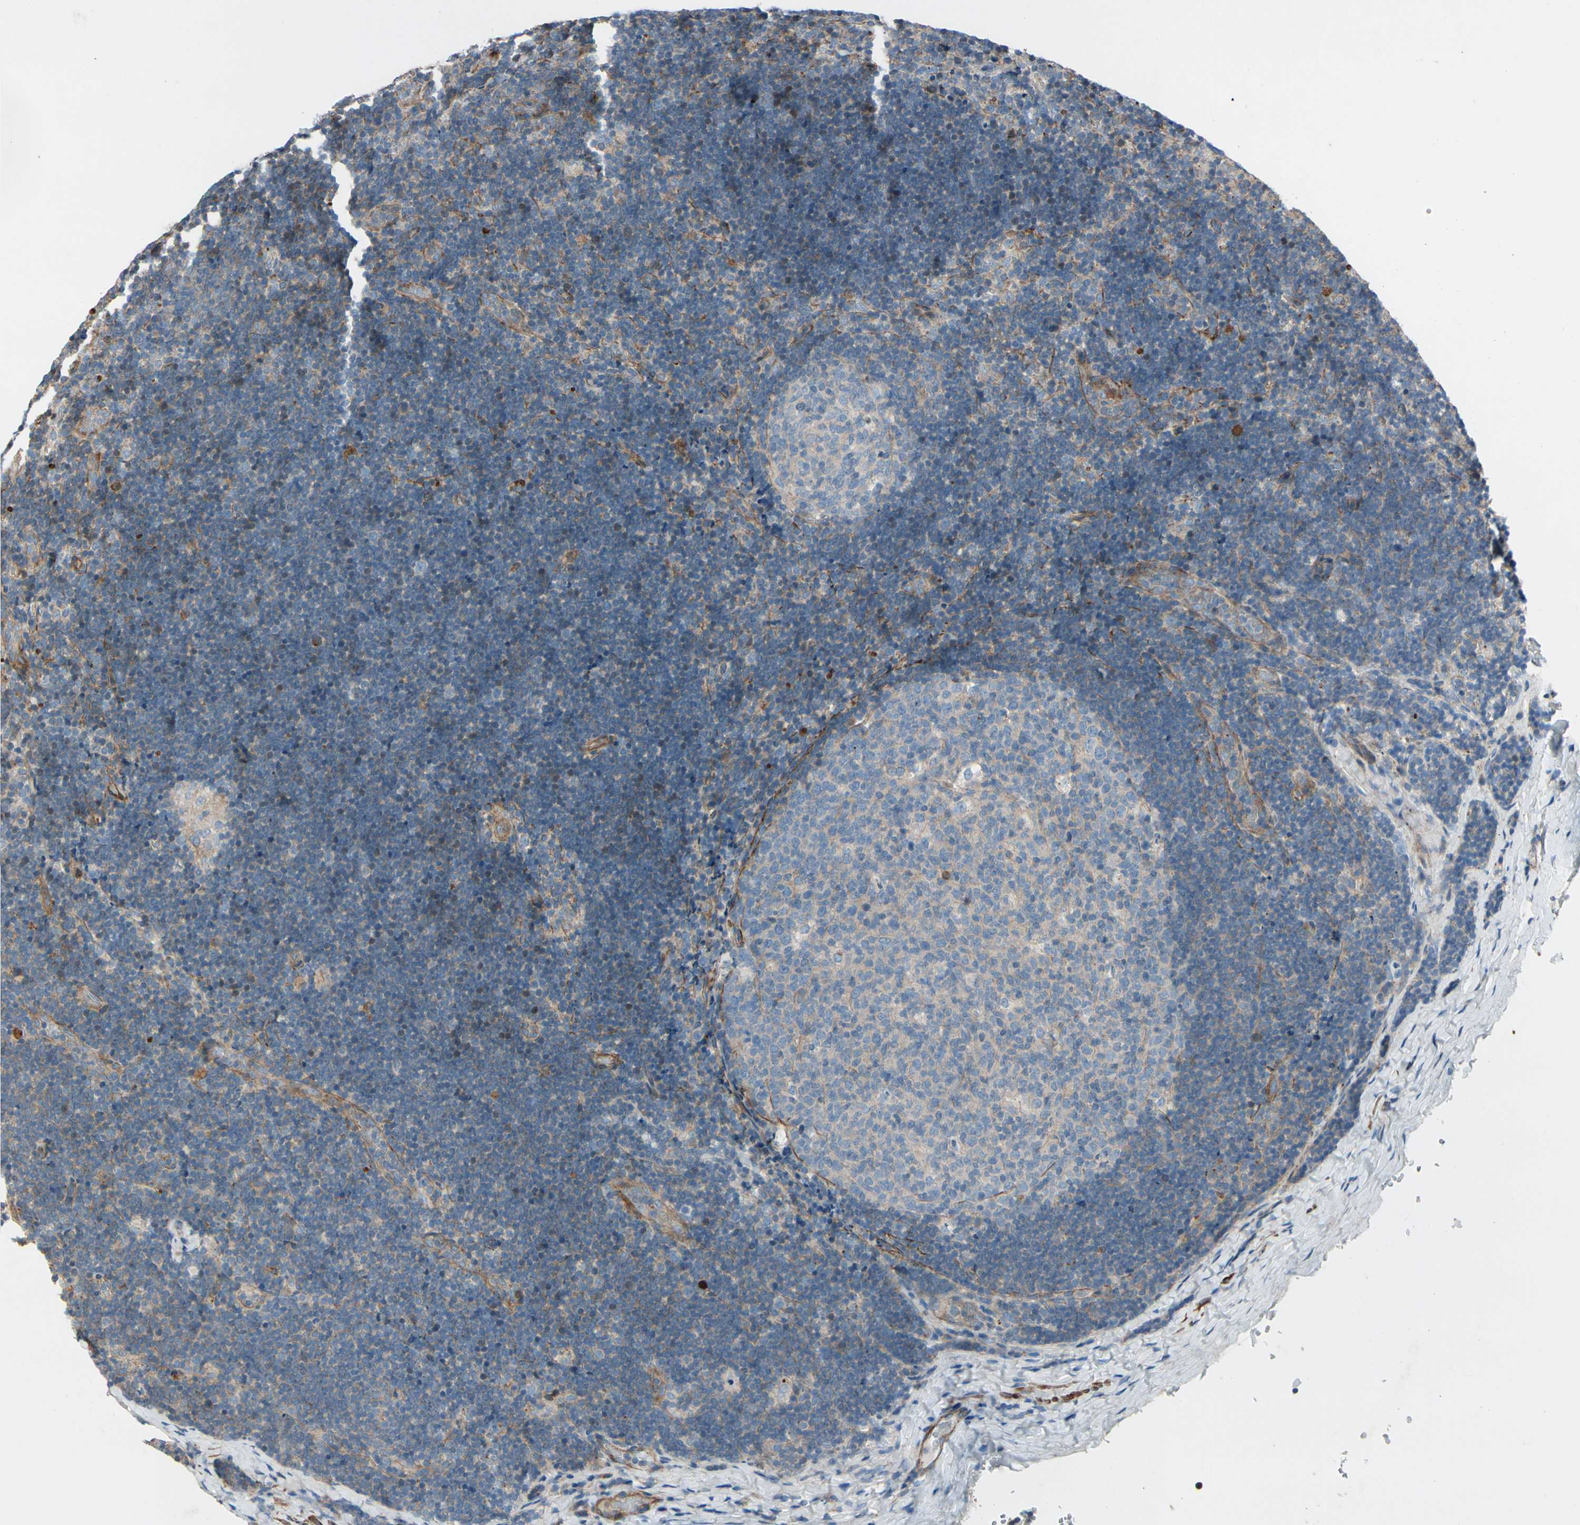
{"staining": {"intensity": "negative", "quantity": "none", "location": "none"}, "tissue": "lymph node", "cell_type": "Germinal center cells", "image_type": "normal", "snomed": [{"axis": "morphology", "description": "Normal tissue, NOS"}, {"axis": "topography", "description": "Lymph node"}], "caption": "This is an IHC image of unremarkable lymph node. There is no staining in germinal center cells.", "gene": "TPM1", "patient": {"sex": "female", "age": 14}}